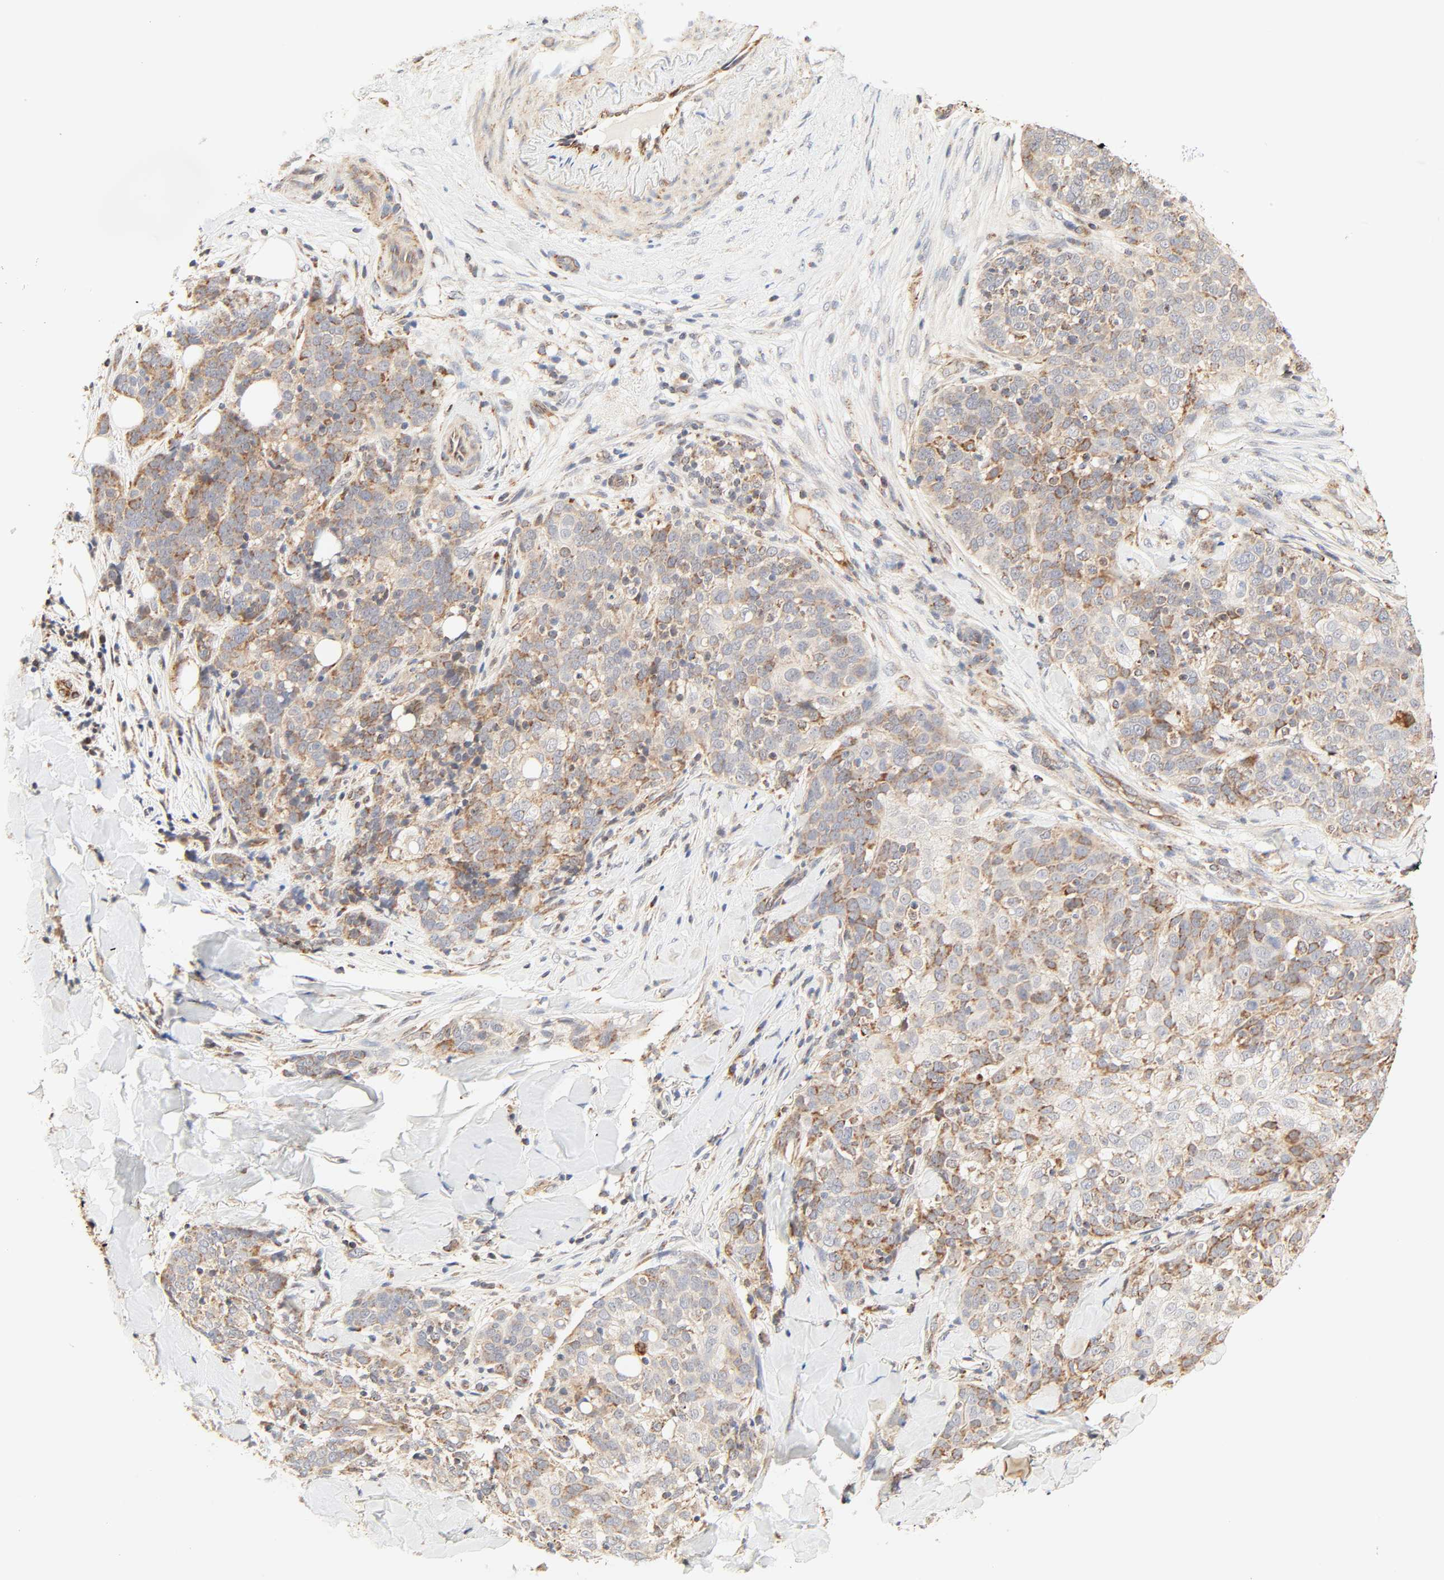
{"staining": {"intensity": "moderate", "quantity": ">75%", "location": "cytoplasmic/membranous"}, "tissue": "skin cancer", "cell_type": "Tumor cells", "image_type": "cancer", "snomed": [{"axis": "morphology", "description": "Normal tissue, NOS"}, {"axis": "morphology", "description": "Squamous cell carcinoma, NOS"}, {"axis": "topography", "description": "Skin"}], "caption": "A medium amount of moderate cytoplasmic/membranous expression is identified in about >75% of tumor cells in skin cancer (squamous cell carcinoma) tissue.", "gene": "ZMAT5", "patient": {"sex": "female", "age": 83}}